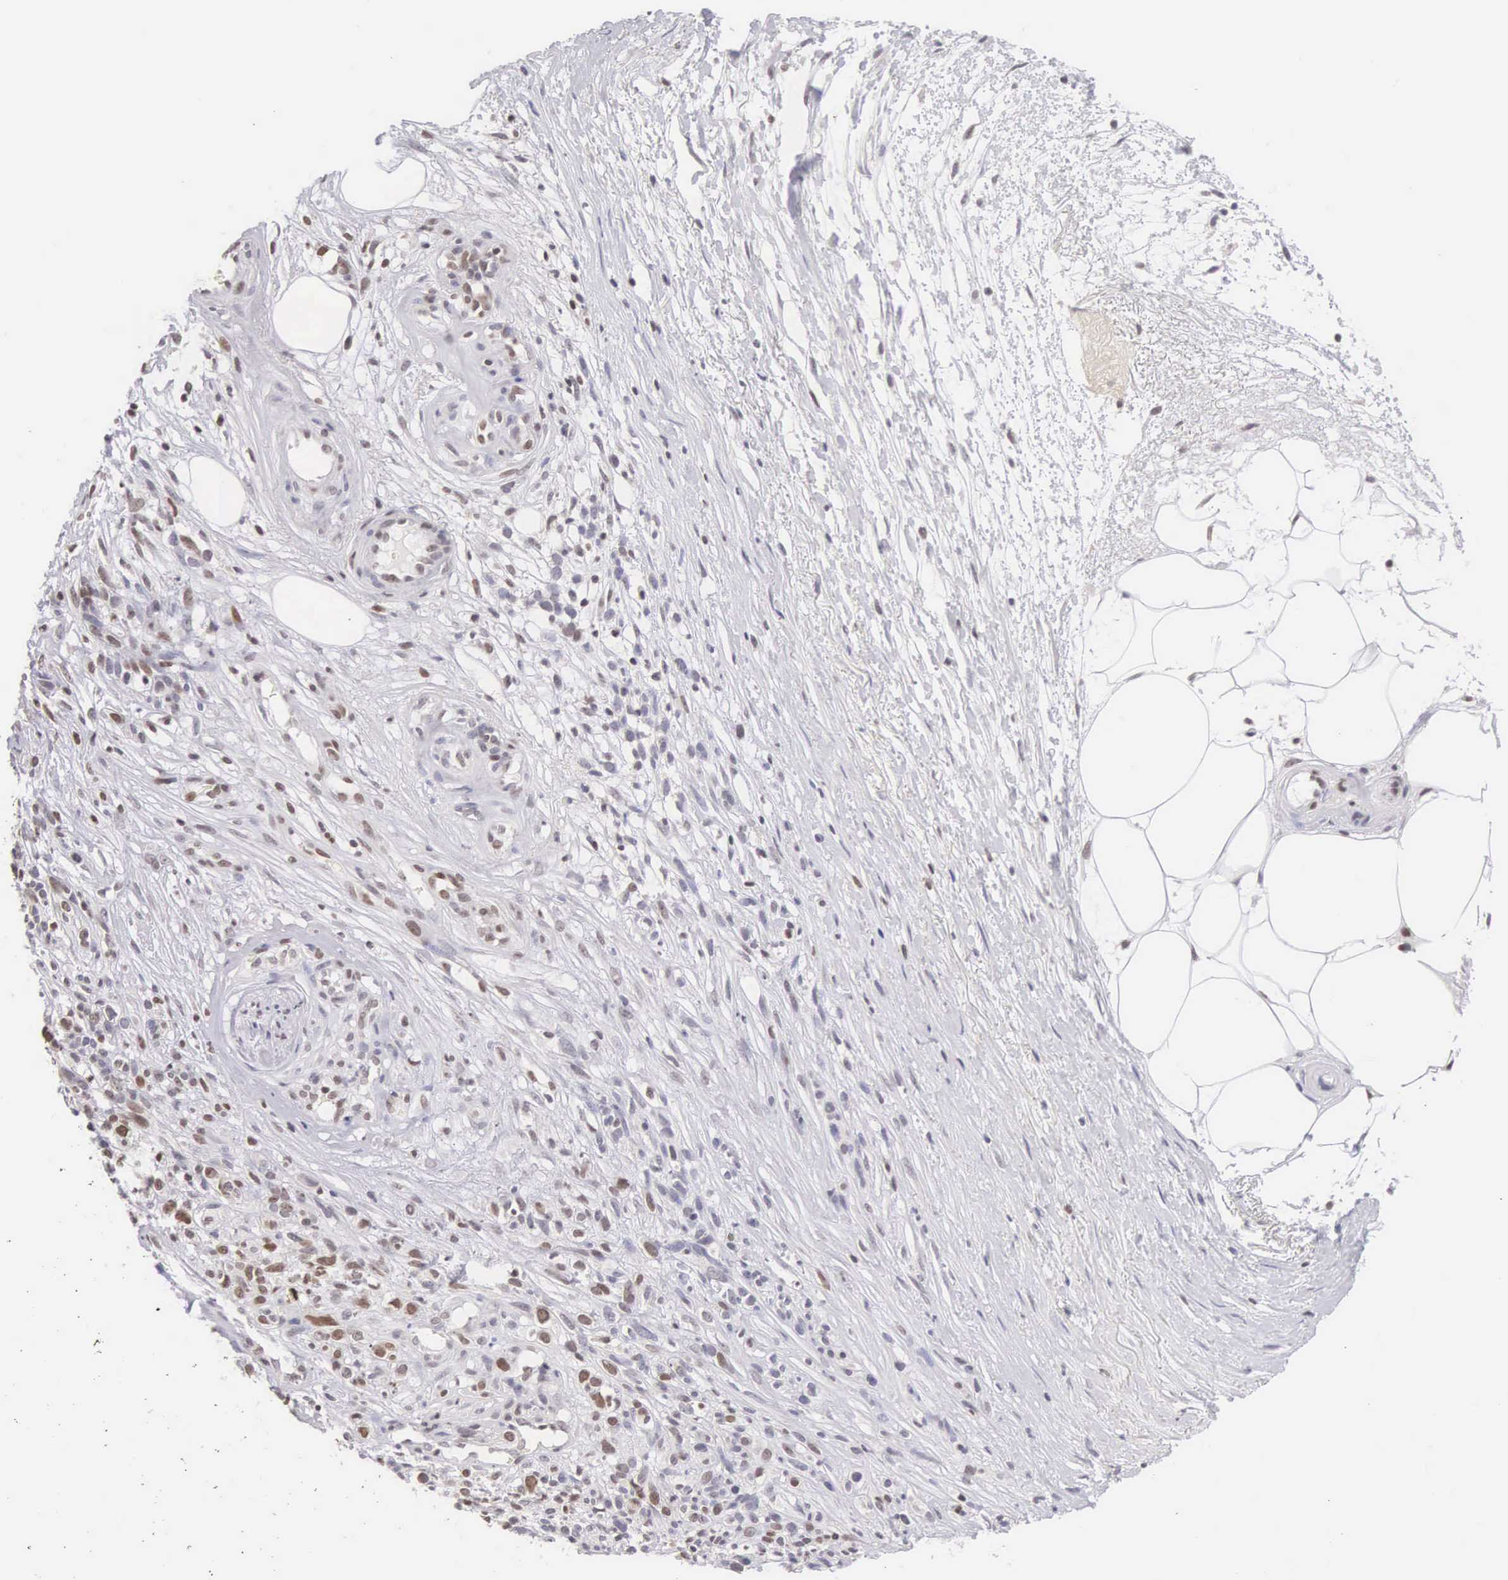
{"staining": {"intensity": "weak", "quantity": "25%-75%", "location": "nuclear"}, "tissue": "melanoma", "cell_type": "Tumor cells", "image_type": "cancer", "snomed": [{"axis": "morphology", "description": "Malignant melanoma, NOS"}, {"axis": "topography", "description": "Skin"}], "caption": "DAB immunohistochemical staining of human melanoma exhibits weak nuclear protein positivity in about 25%-75% of tumor cells. (IHC, brightfield microscopy, high magnification).", "gene": "VRK1", "patient": {"sex": "female", "age": 85}}